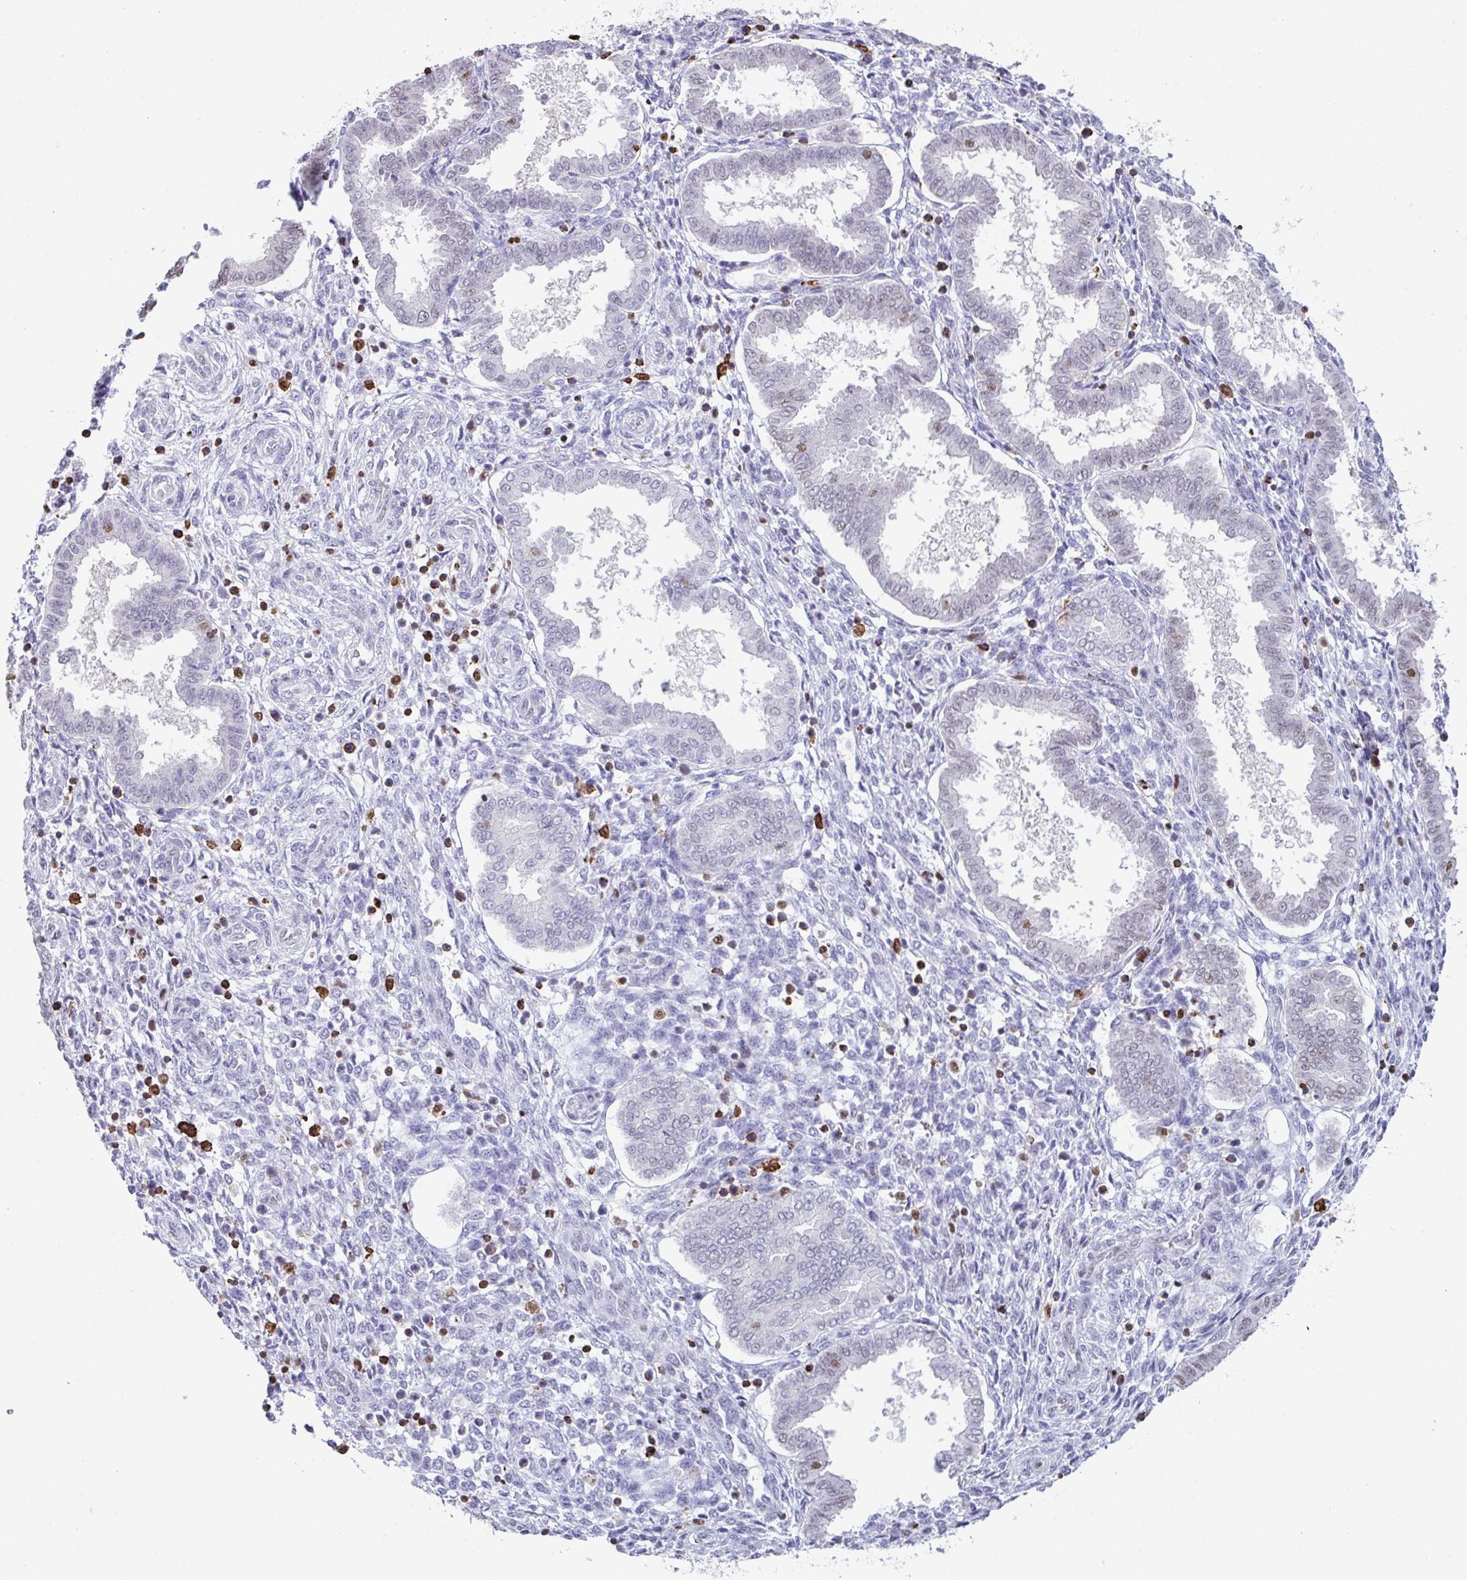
{"staining": {"intensity": "moderate", "quantity": "<25%", "location": "nuclear"}, "tissue": "endometrium", "cell_type": "Cells in endometrial stroma", "image_type": "normal", "snomed": [{"axis": "morphology", "description": "Normal tissue, NOS"}, {"axis": "topography", "description": "Endometrium"}], "caption": "Endometrium stained with DAB immunohistochemistry exhibits low levels of moderate nuclear expression in about <25% of cells in endometrial stroma.", "gene": "BTBD10", "patient": {"sex": "female", "age": 24}}